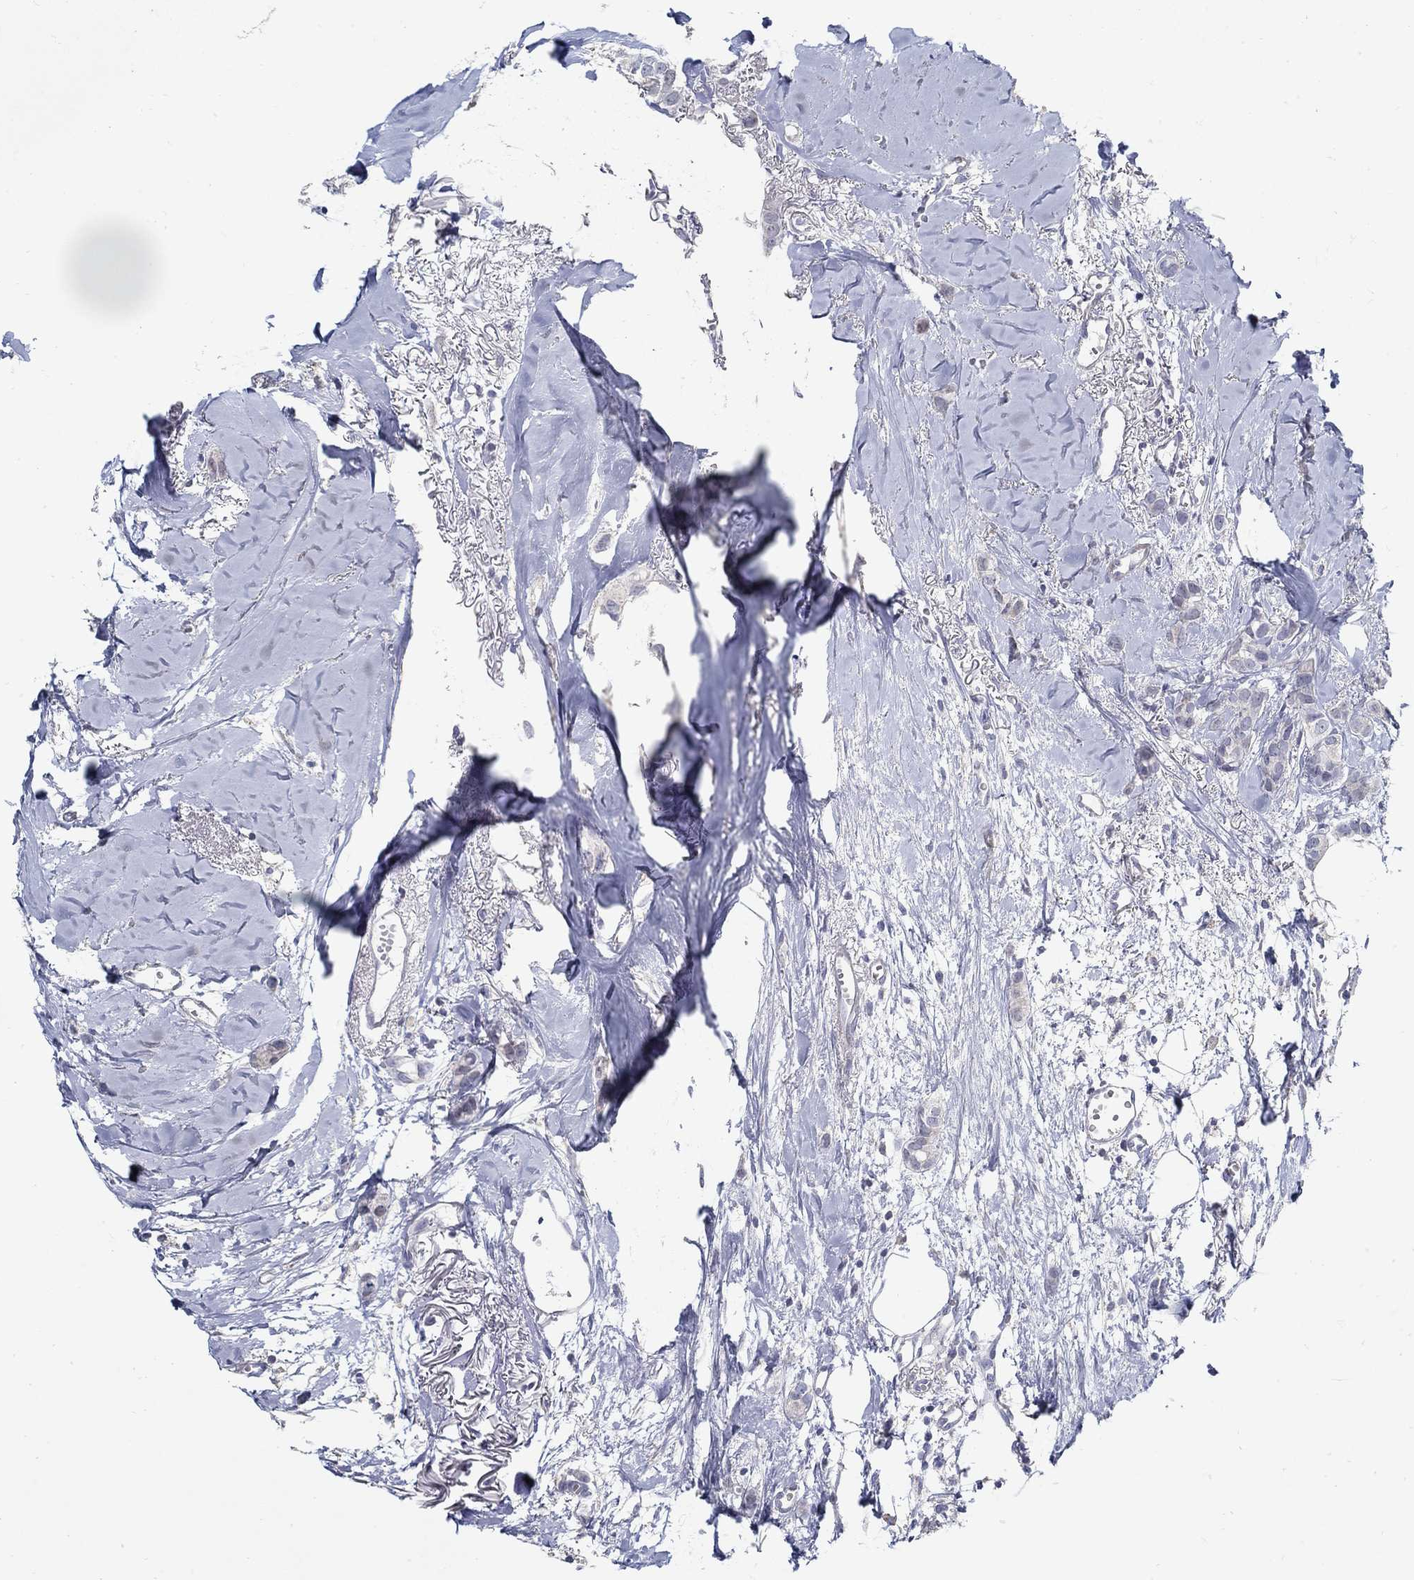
{"staining": {"intensity": "negative", "quantity": "none", "location": "none"}, "tissue": "breast cancer", "cell_type": "Tumor cells", "image_type": "cancer", "snomed": [{"axis": "morphology", "description": "Duct carcinoma"}, {"axis": "topography", "description": "Breast"}], "caption": "Breast cancer (infiltrating ductal carcinoma) stained for a protein using IHC shows no staining tumor cells.", "gene": "USP29", "patient": {"sex": "female", "age": 85}}